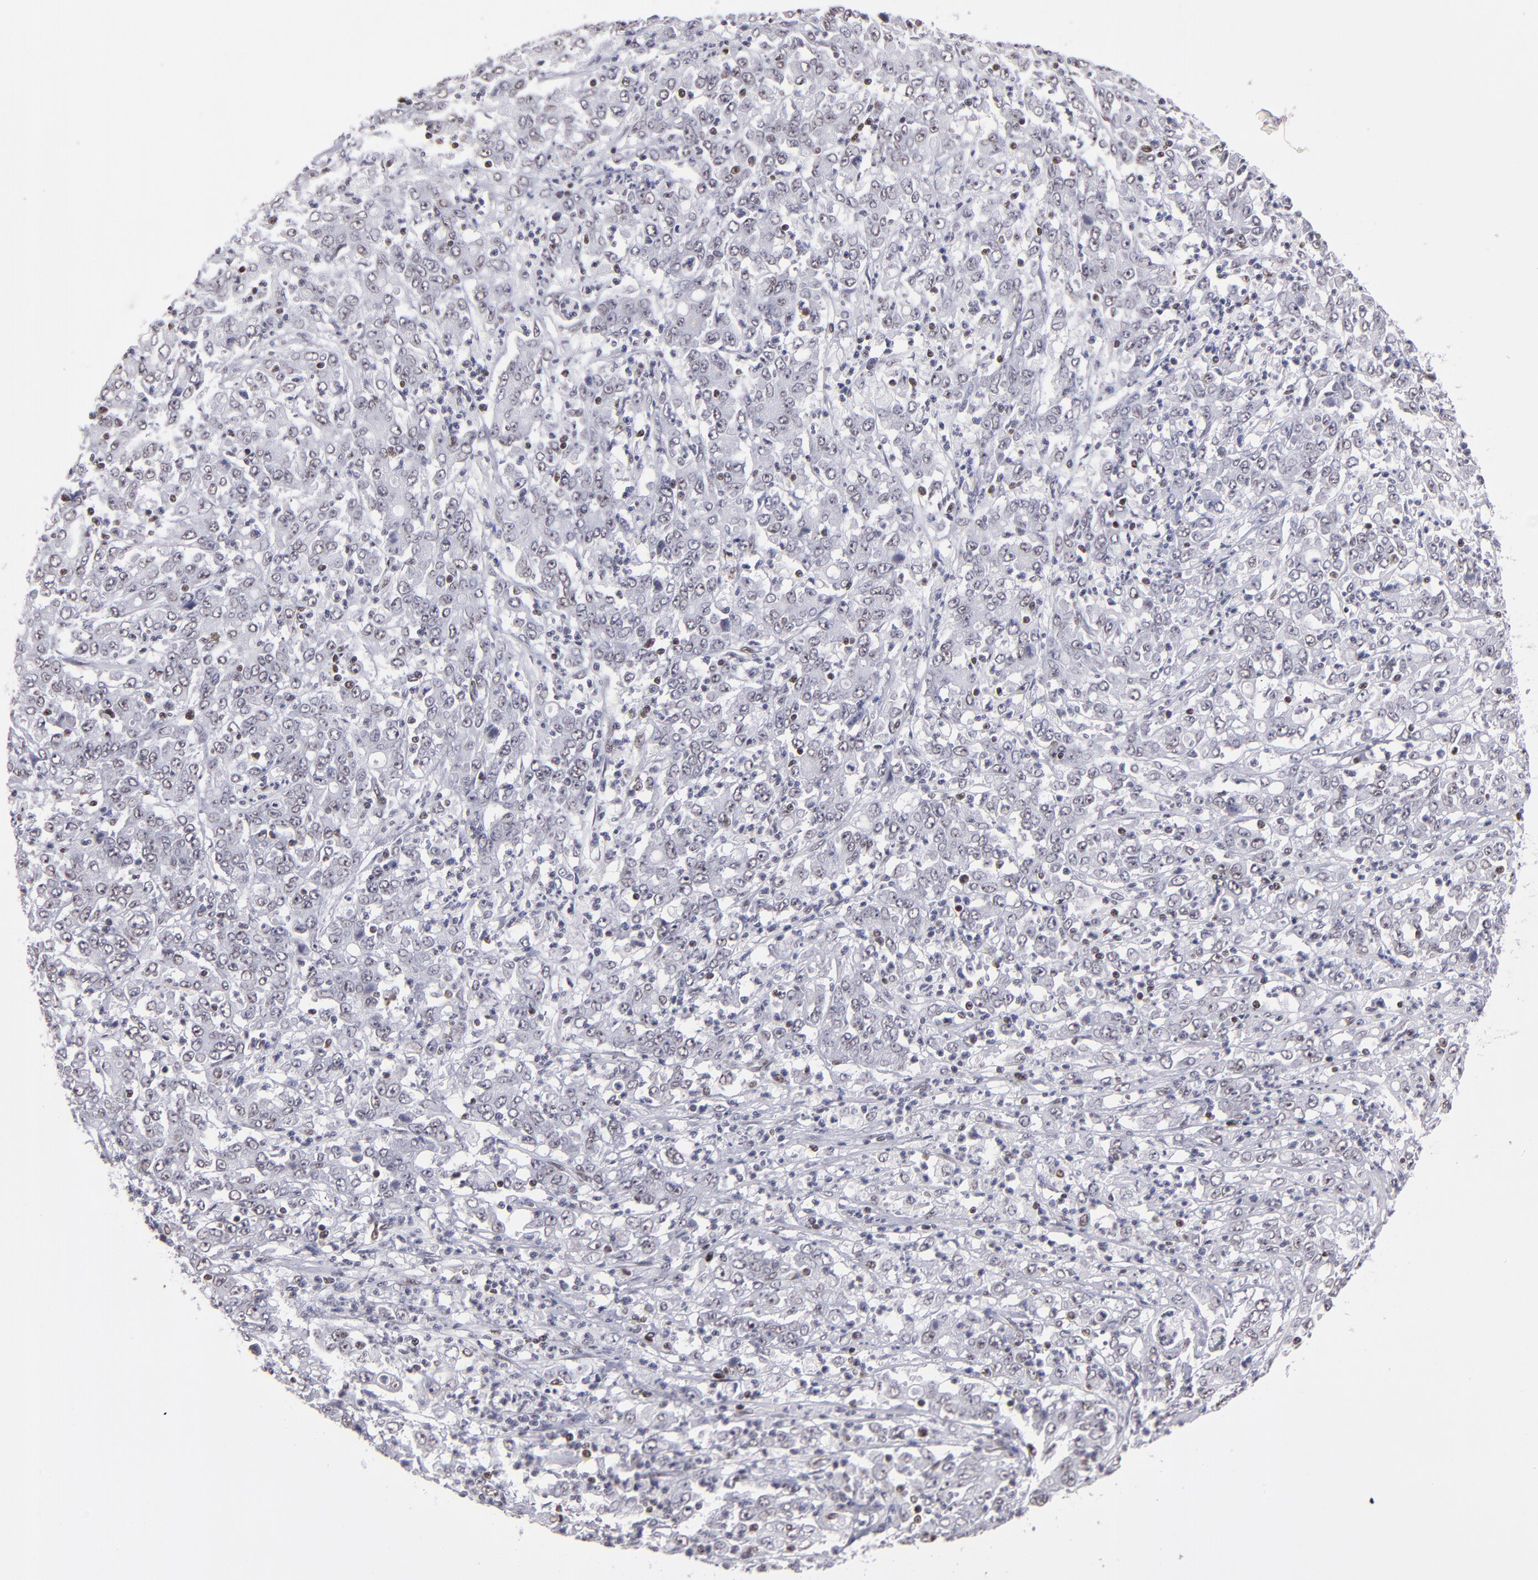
{"staining": {"intensity": "weak", "quantity": "<25%", "location": "nuclear"}, "tissue": "stomach cancer", "cell_type": "Tumor cells", "image_type": "cancer", "snomed": [{"axis": "morphology", "description": "Adenocarcinoma, NOS"}, {"axis": "topography", "description": "Stomach, lower"}], "caption": "Immunohistochemical staining of stomach cancer exhibits no significant positivity in tumor cells.", "gene": "TERF2", "patient": {"sex": "female", "age": 71}}